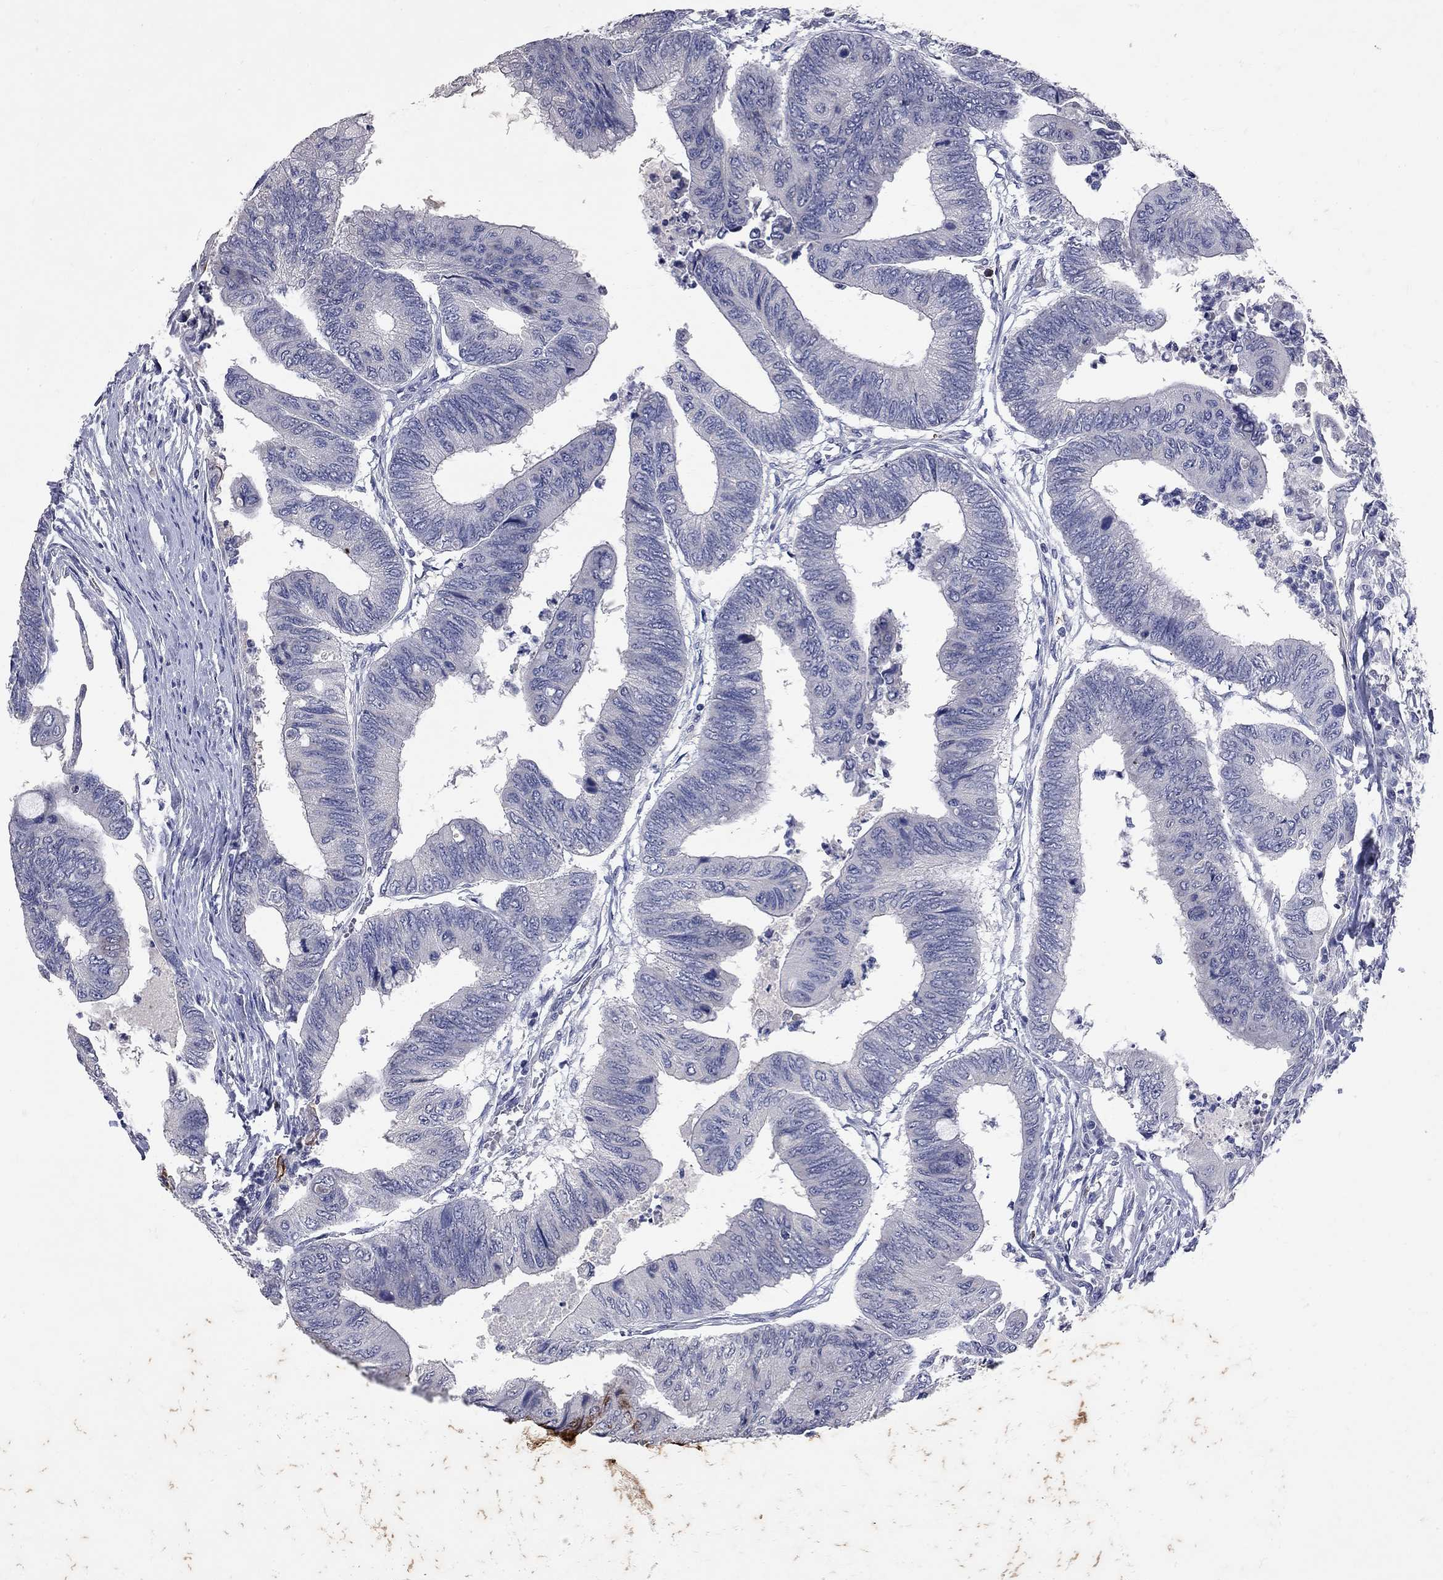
{"staining": {"intensity": "negative", "quantity": "none", "location": "none"}, "tissue": "colorectal cancer", "cell_type": "Tumor cells", "image_type": "cancer", "snomed": [{"axis": "morphology", "description": "Normal tissue, NOS"}, {"axis": "morphology", "description": "Adenocarcinoma, NOS"}, {"axis": "topography", "description": "Rectum"}, {"axis": "topography", "description": "Peripheral nerve tissue"}], "caption": "Immunohistochemistry (IHC) photomicrograph of colorectal cancer (adenocarcinoma) stained for a protein (brown), which reveals no staining in tumor cells. (Stains: DAB (3,3'-diaminobenzidine) immunohistochemistry with hematoxylin counter stain, Microscopy: brightfield microscopy at high magnification).", "gene": "NOS2", "patient": {"sex": "male", "age": 92}}